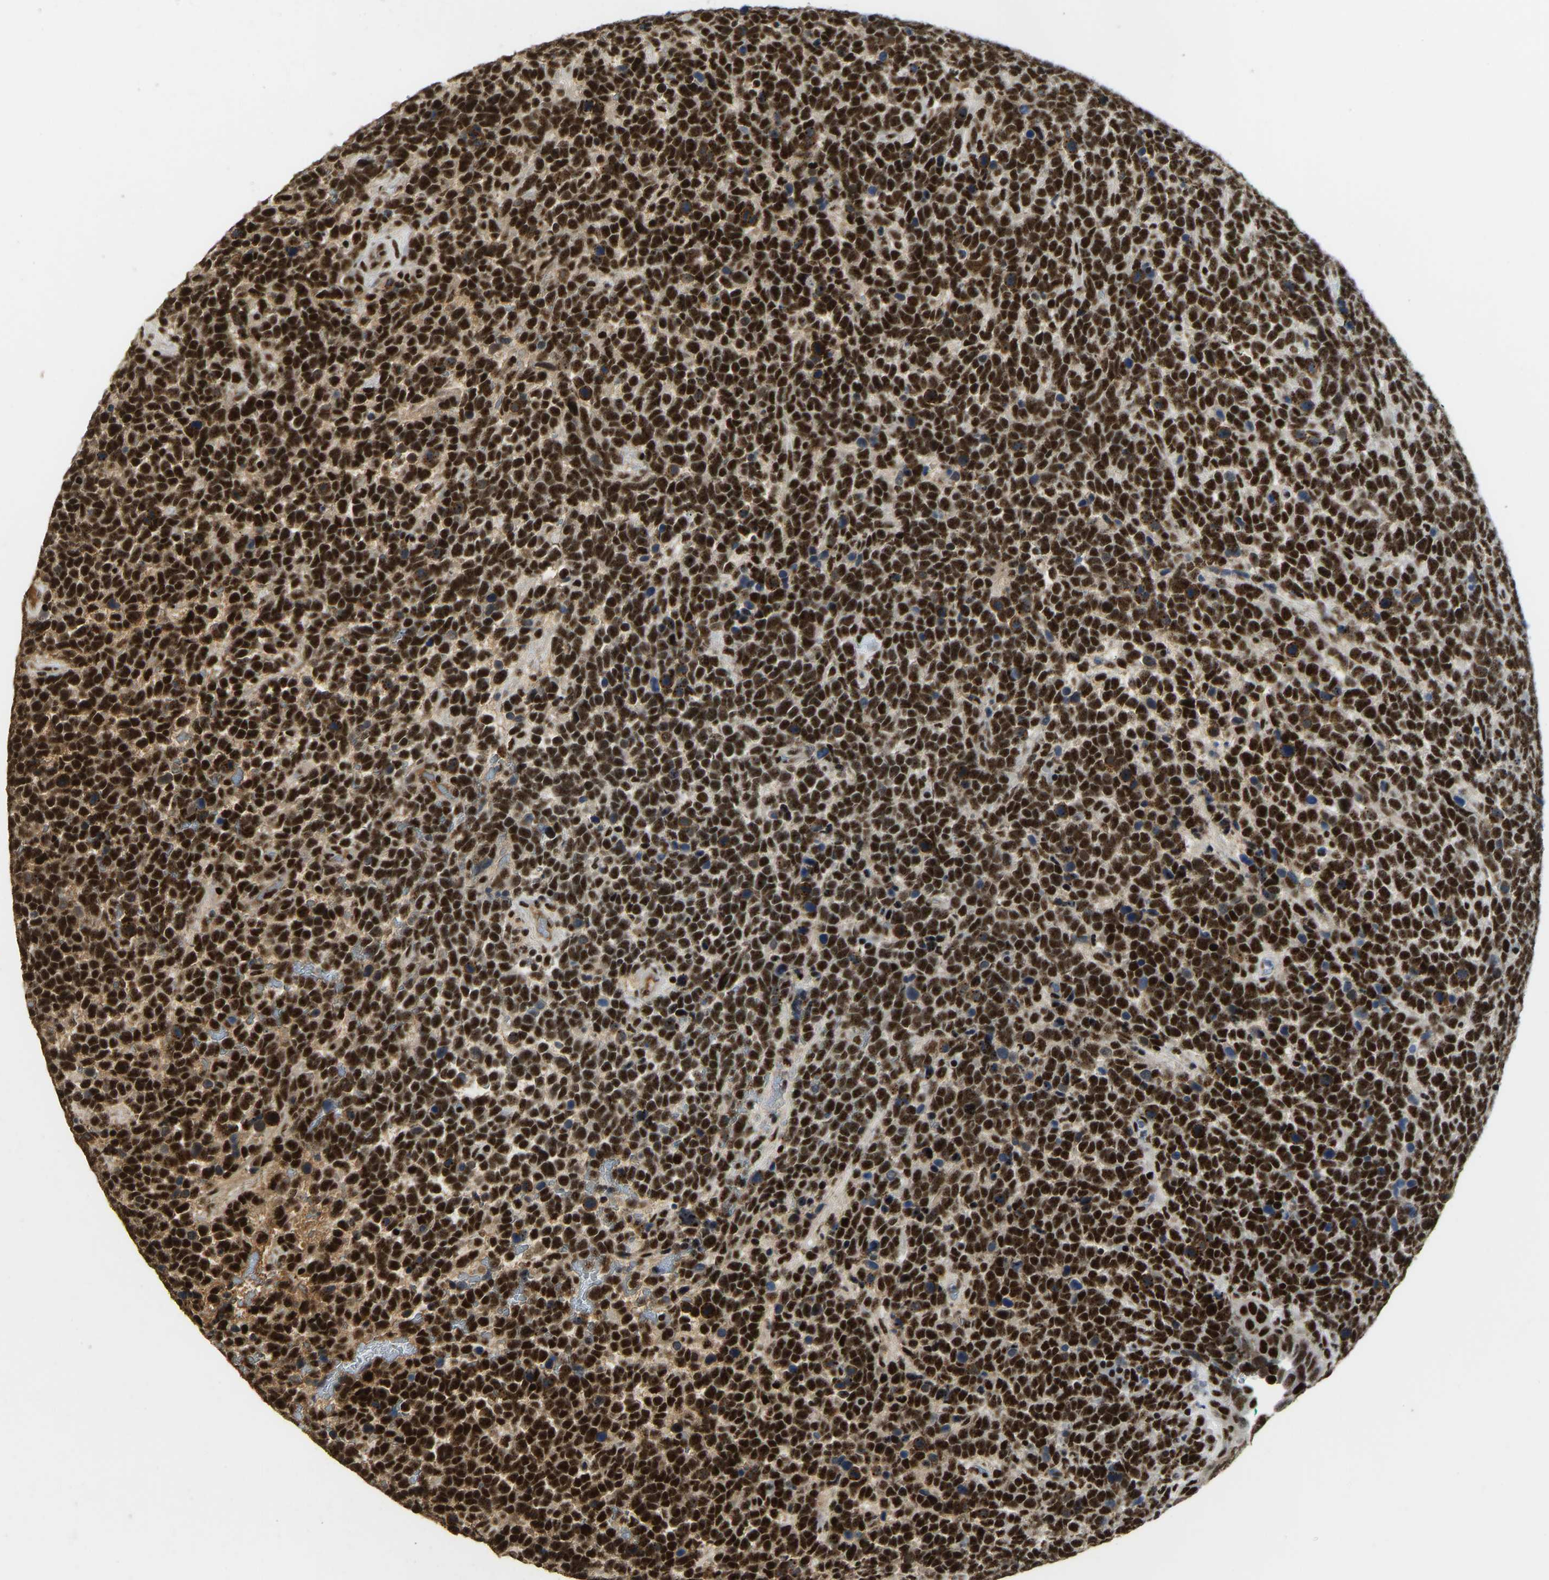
{"staining": {"intensity": "strong", "quantity": ">75%", "location": "nuclear"}, "tissue": "urothelial cancer", "cell_type": "Tumor cells", "image_type": "cancer", "snomed": [{"axis": "morphology", "description": "Urothelial carcinoma, High grade"}, {"axis": "topography", "description": "Urinary bladder"}], "caption": "Brown immunohistochemical staining in human urothelial cancer exhibits strong nuclear expression in about >75% of tumor cells.", "gene": "FOXK1", "patient": {"sex": "female", "age": 82}}